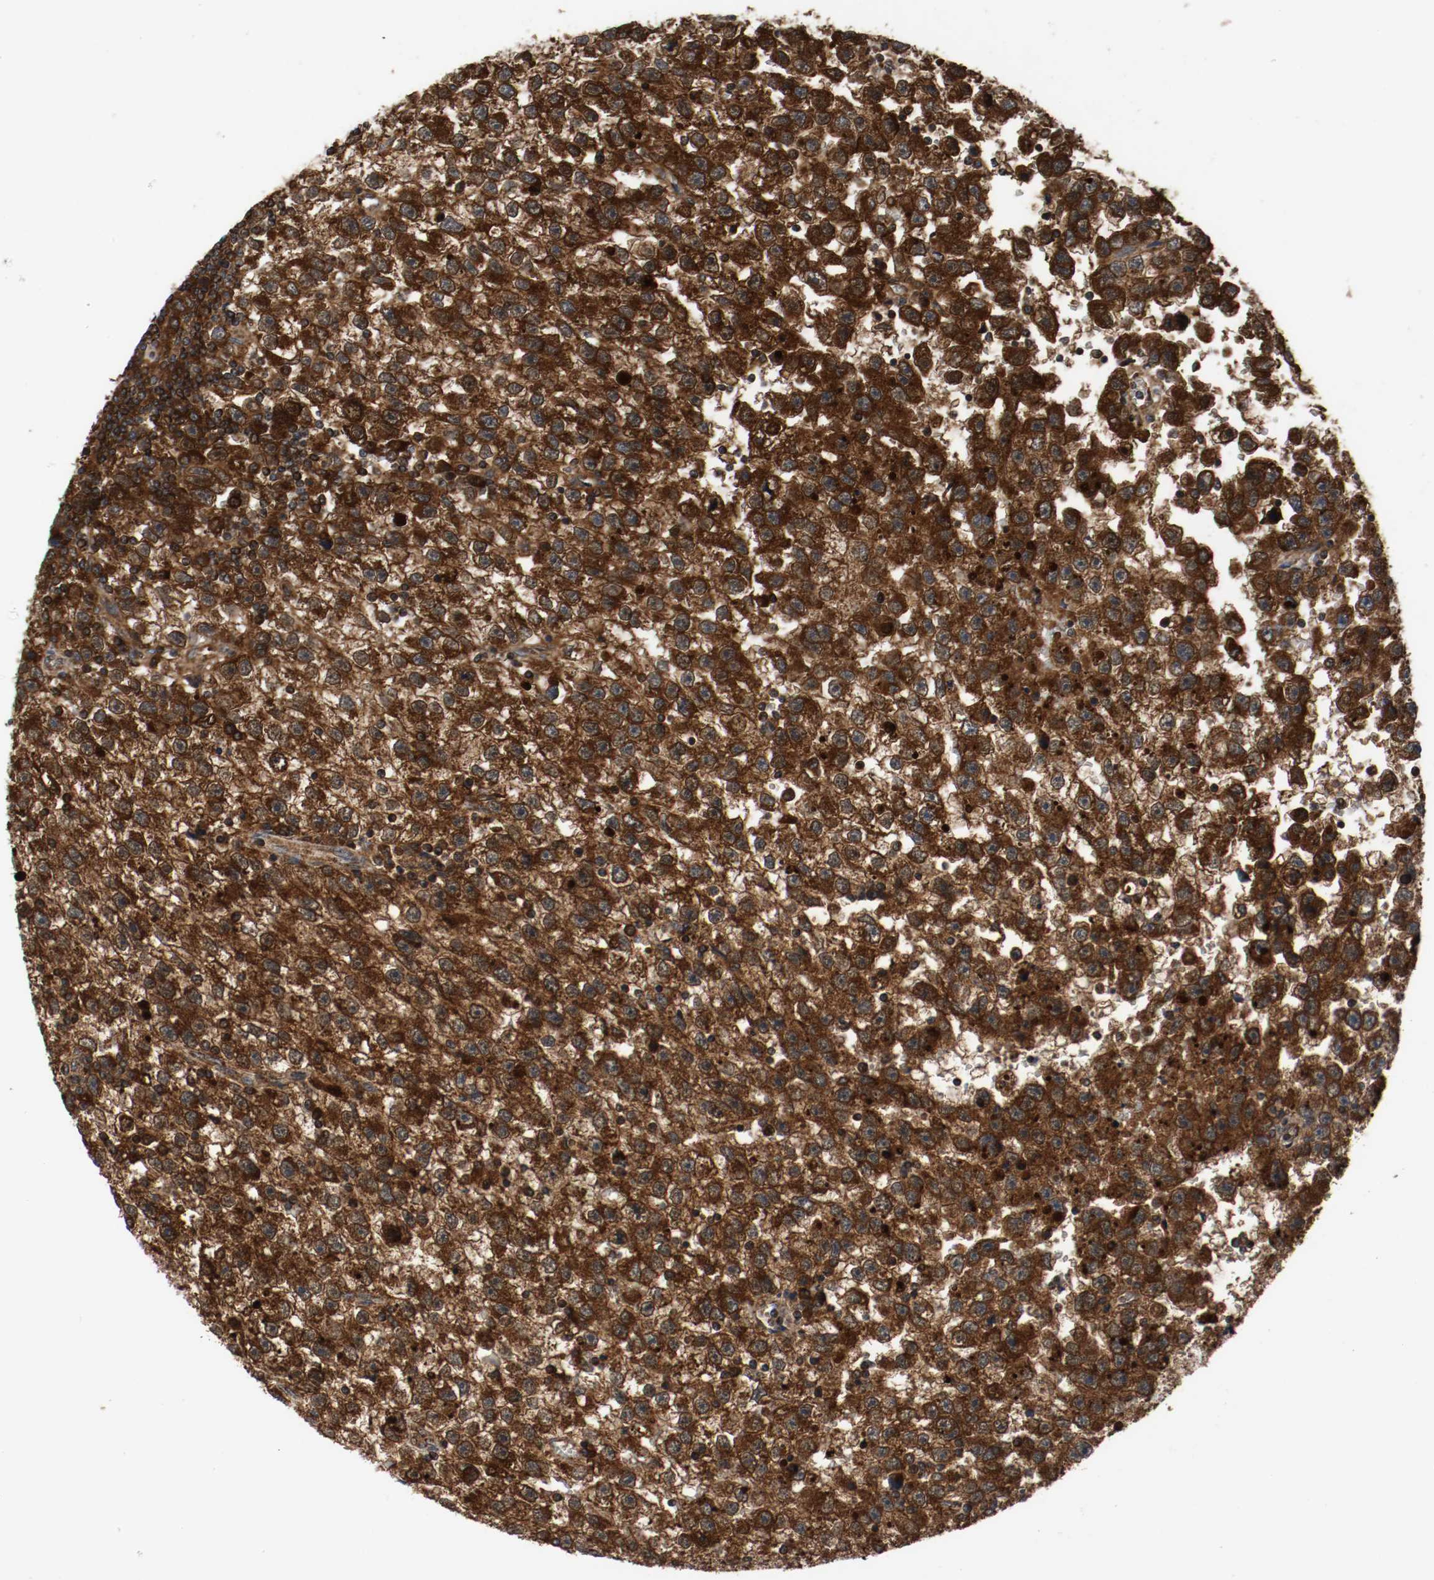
{"staining": {"intensity": "strong", "quantity": ">75%", "location": "cytoplasmic/membranous"}, "tissue": "testis cancer", "cell_type": "Tumor cells", "image_type": "cancer", "snomed": [{"axis": "morphology", "description": "Seminoma, NOS"}, {"axis": "topography", "description": "Testis"}], "caption": "Tumor cells demonstrate high levels of strong cytoplasmic/membranous positivity in about >75% of cells in testis cancer (seminoma). (Brightfield microscopy of DAB IHC at high magnification).", "gene": "TXNRD1", "patient": {"sex": "male", "age": 33}}